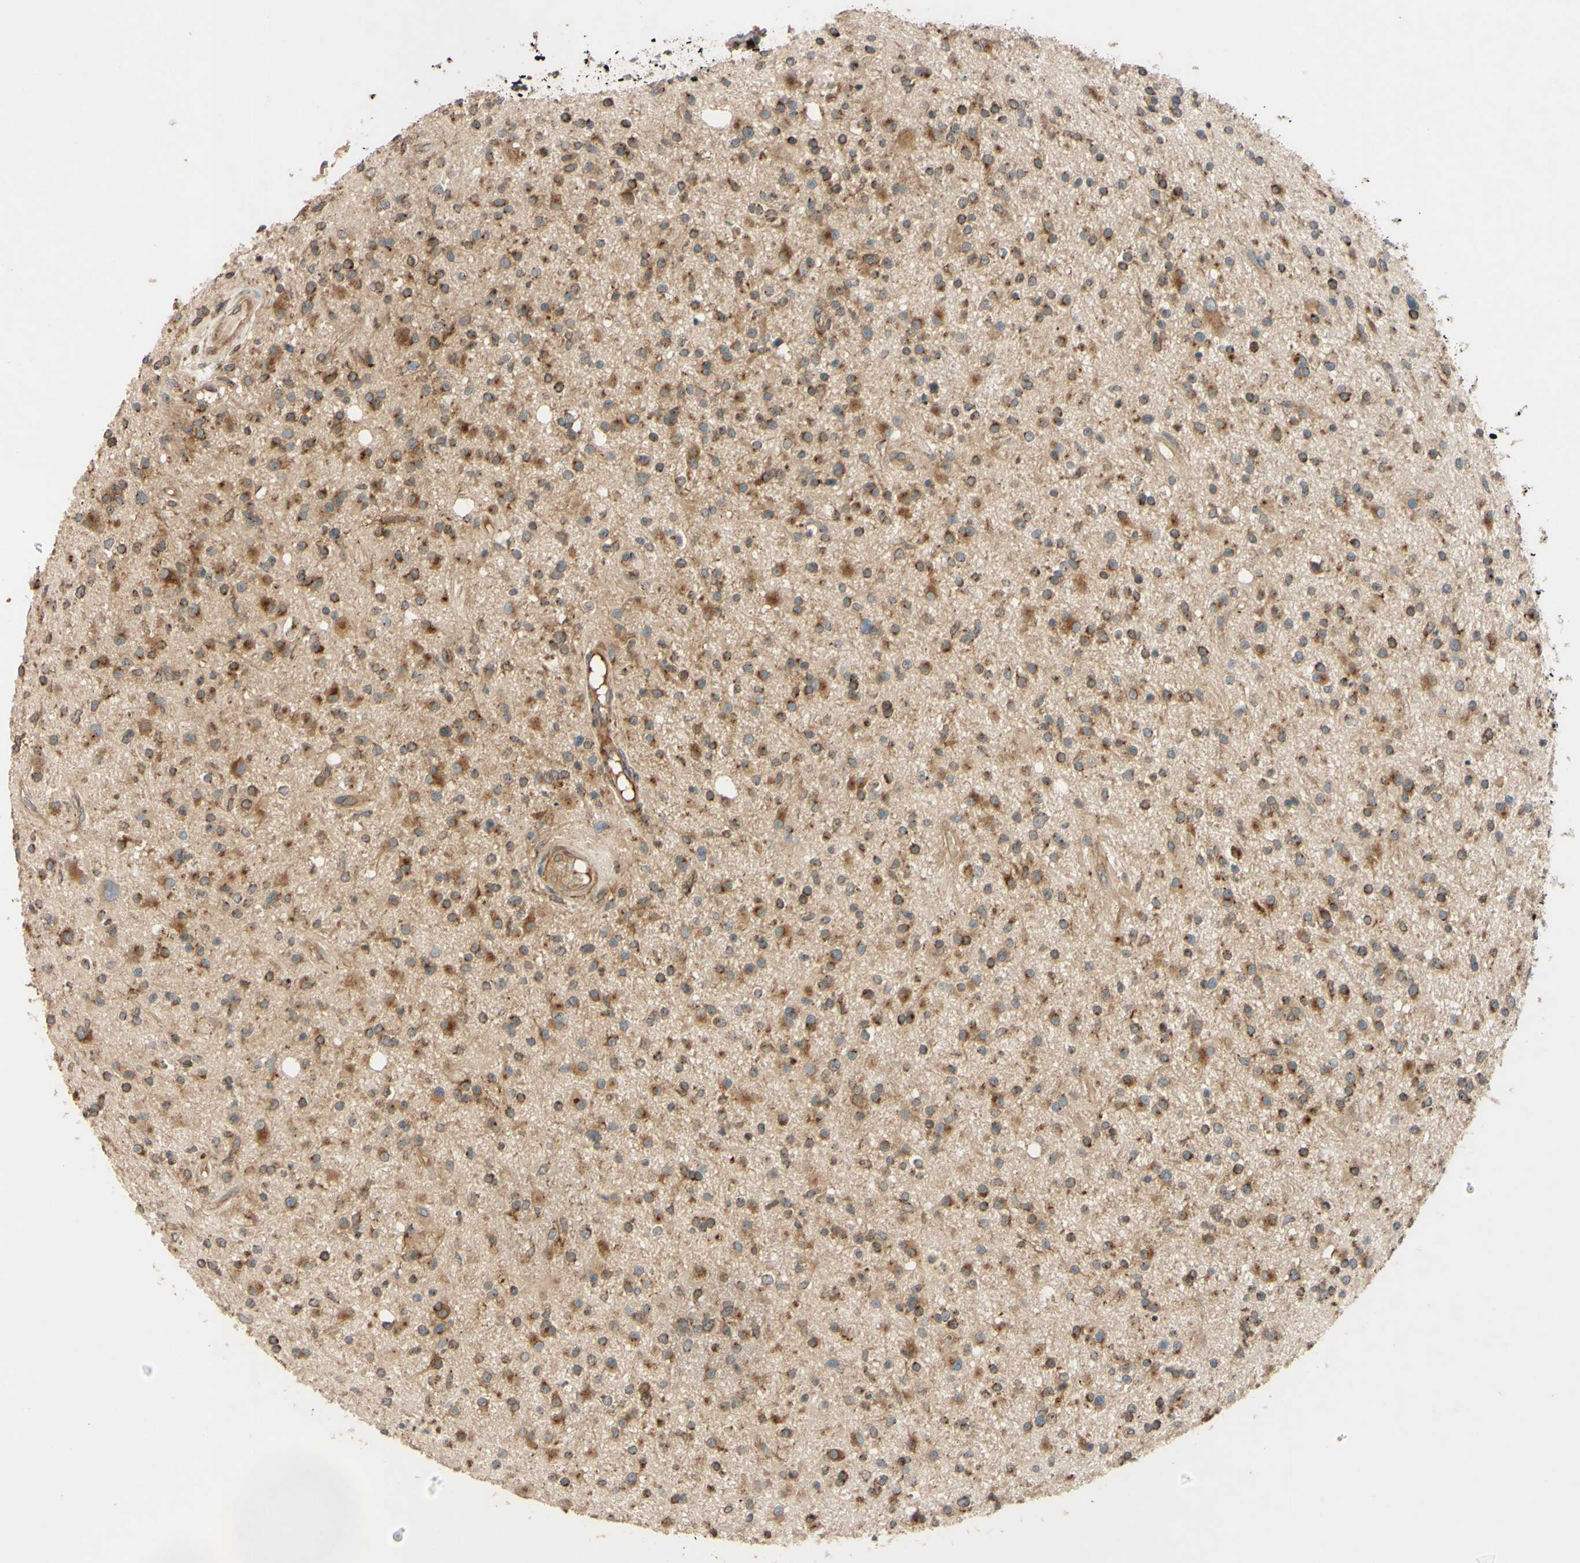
{"staining": {"intensity": "strong", "quantity": ">75%", "location": "cytoplasmic/membranous,nuclear"}, "tissue": "glioma", "cell_type": "Tumor cells", "image_type": "cancer", "snomed": [{"axis": "morphology", "description": "Glioma, malignant, High grade"}, {"axis": "topography", "description": "Brain"}], "caption": "Brown immunohistochemical staining in glioma shows strong cytoplasmic/membranous and nuclear expression in about >75% of tumor cells.", "gene": "PTPRU", "patient": {"sex": "male", "age": 33}}